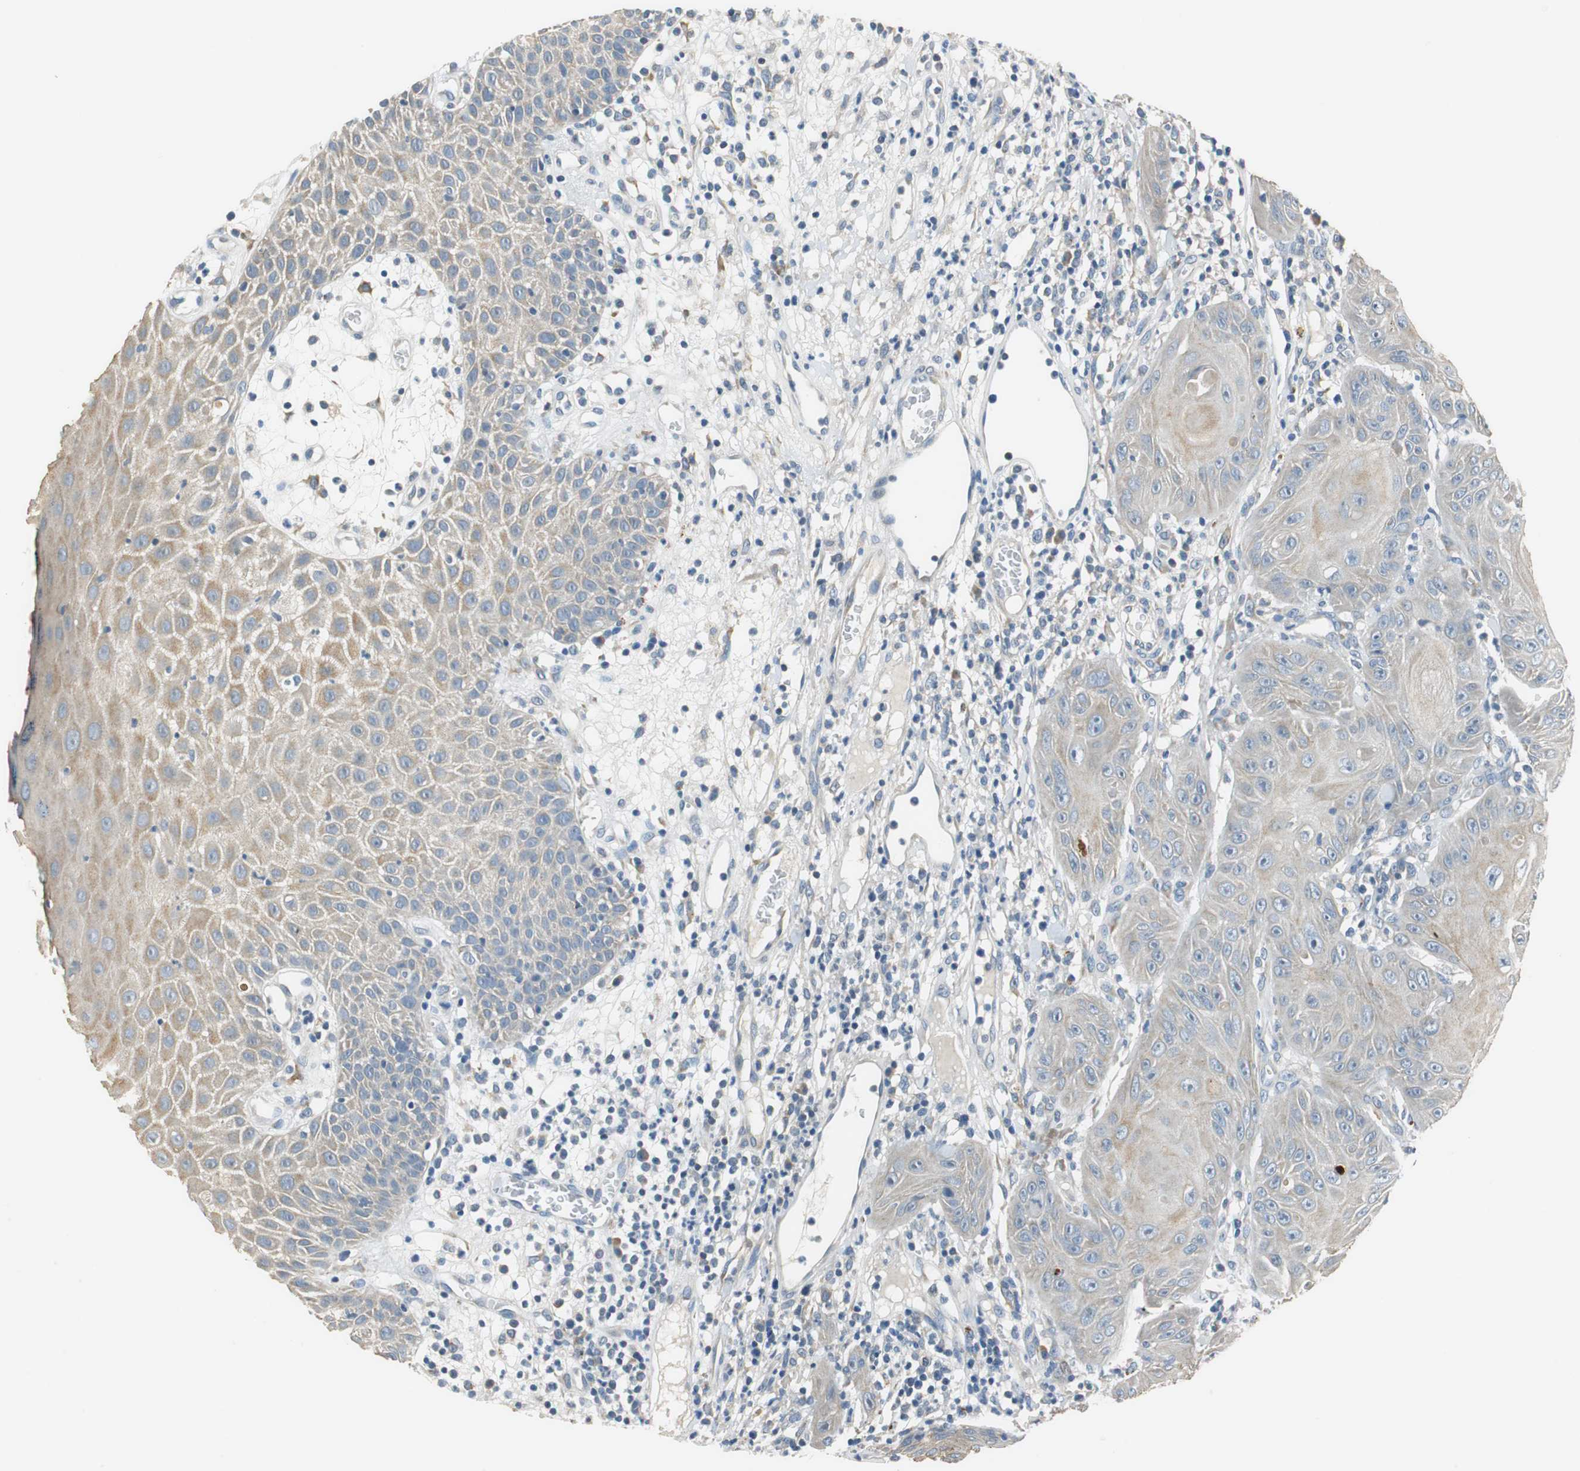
{"staining": {"intensity": "weak", "quantity": ">75%", "location": "cytoplasmic/membranous"}, "tissue": "skin cancer", "cell_type": "Tumor cells", "image_type": "cancer", "snomed": [{"axis": "morphology", "description": "Squamous cell carcinoma, NOS"}, {"axis": "topography", "description": "Skin"}], "caption": "This histopathology image shows squamous cell carcinoma (skin) stained with IHC to label a protein in brown. The cytoplasmic/membranous of tumor cells show weak positivity for the protein. Nuclei are counter-stained blue.", "gene": "FADS2", "patient": {"sex": "female", "age": 78}}